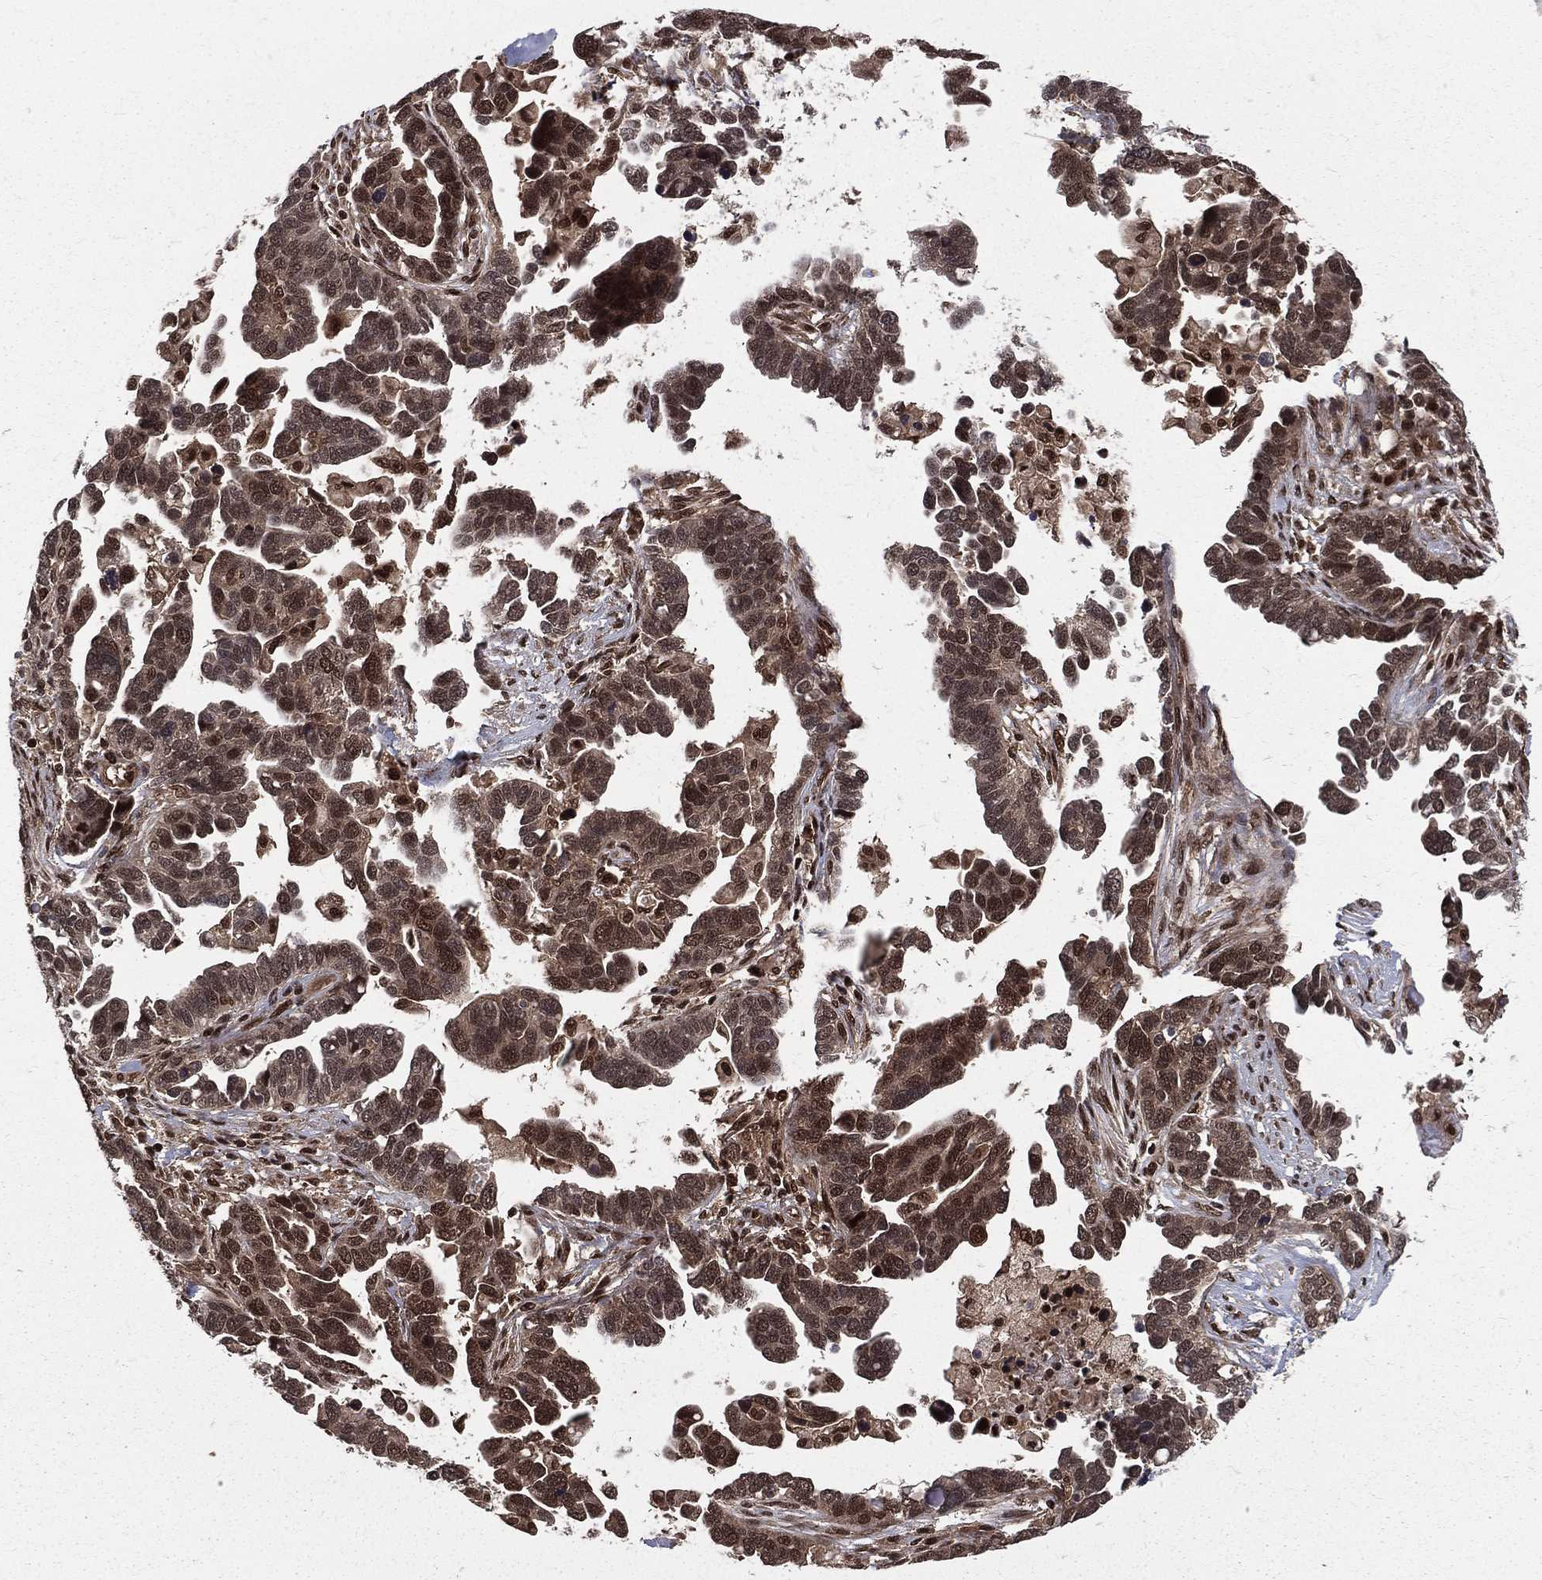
{"staining": {"intensity": "moderate", "quantity": ">75%", "location": "cytoplasmic/membranous,nuclear"}, "tissue": "ovarian cancer", "cell_type": "Tumor cells", "image_type": "cancer", "snomed": [{"axis": "morphology", "description": "Cystadenocarcinoma, serous, NOS"}, {"axis": "topography", "description": "Ovary"}], "caption": "IHC image of ovarian cancer stained for a protein (brown), which demonstrates medium levels of moderate cytoplasmic/membranous and nuclear staining in approximately >75% of tumor cells.", "gene": "COPS4", "patient": {"sex": "female", "age": 54}}